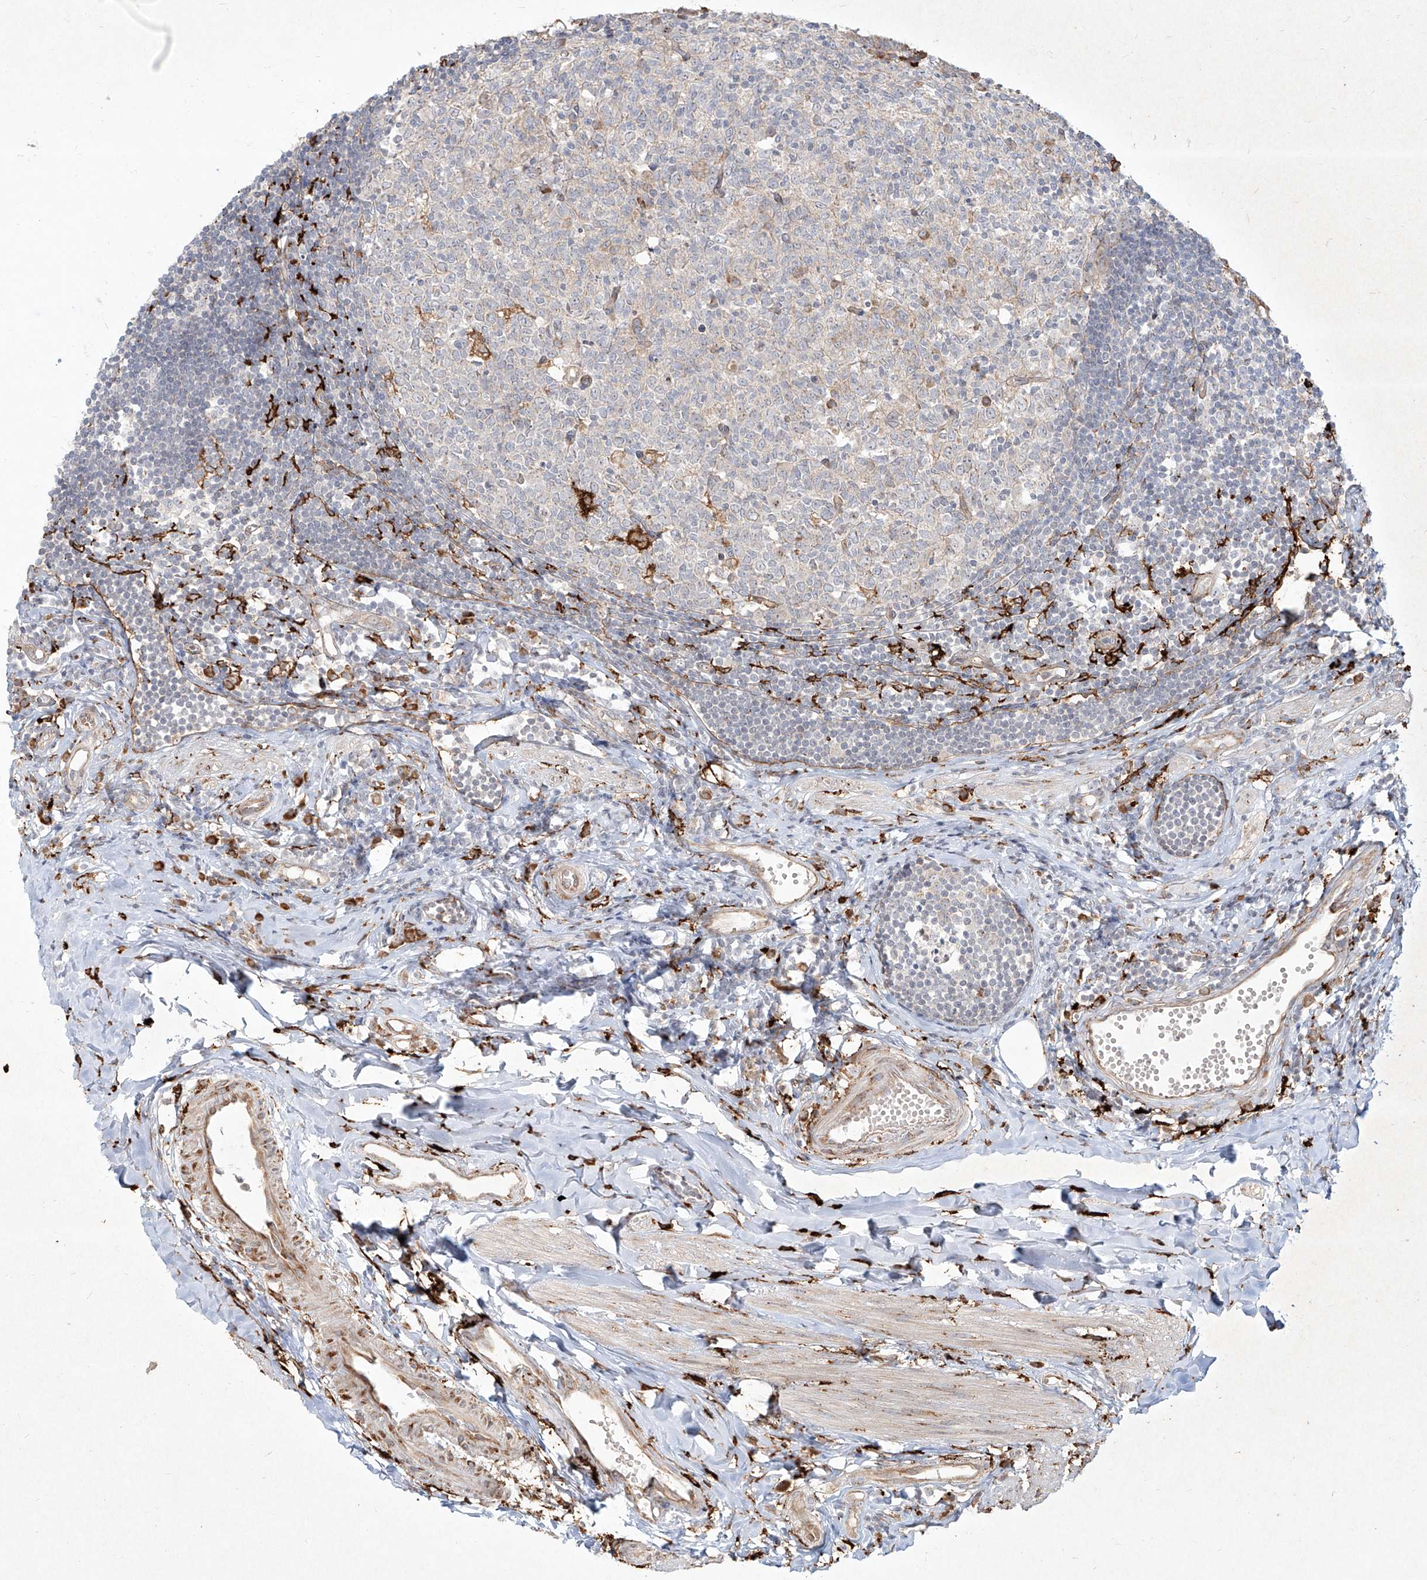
{"staining": {"intensity": "weak", "quantity": ">75%", "location": "cytoplasmic/membranous"}, "tissue": "appendix", "cell_type": "Glandular cells", "image_type": "normal", "snomed": [{"axis": "morphology", "description": "Normal tissue, NOS"}, {"axis": "topography", "description": "Appendix"}], "caption": "This photomicrograph reveals IHC staining of benign human appendix, with low weak cytoplasmic/membranous positivity in approximately >75% of glandular cells.", "gene": "CD209", "patient": {"sex": "female", "age": 54}}